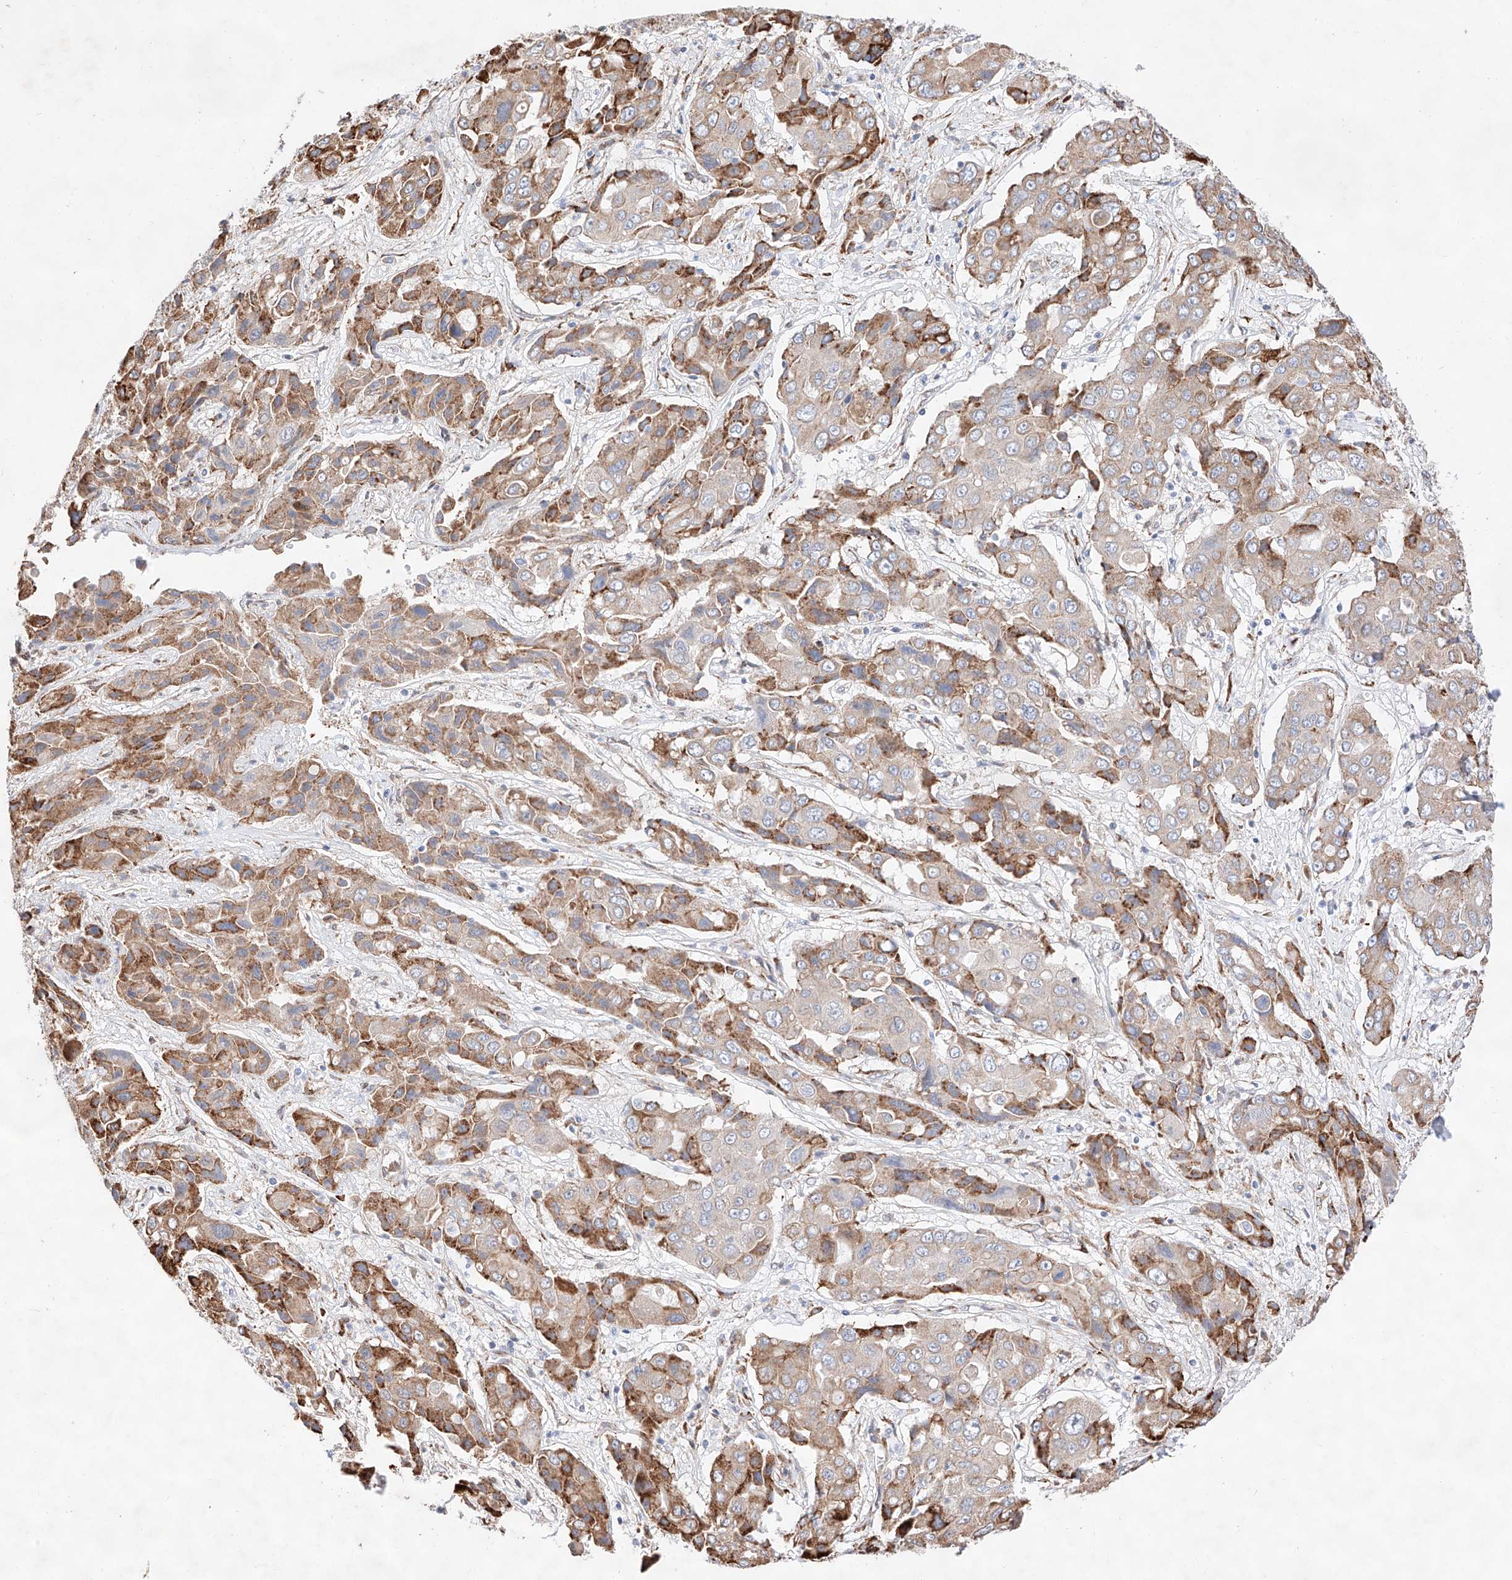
{"staining": {"intensity": "moderate", "quantity": ">75%", "location": "cytoplasmic/membranous"}, "tissue": "liver cancer", "cell_type": "Tumor cells", "image_type": "cancer", "snomed": [{"axis": "morphology", "description": "Cholangiocarcinoma"}, {"axis": "topography", "description": "Liver"}], "caption": "A histopathology image showing moderate cytoplasmic/membranous staining in about >75% of tumor cells in cholangiocarcinoma (liver), as visualized by brown immunohistochemical staining.", "gene": "ATP9B", "patient": {"sex": "male", "age": 67}}